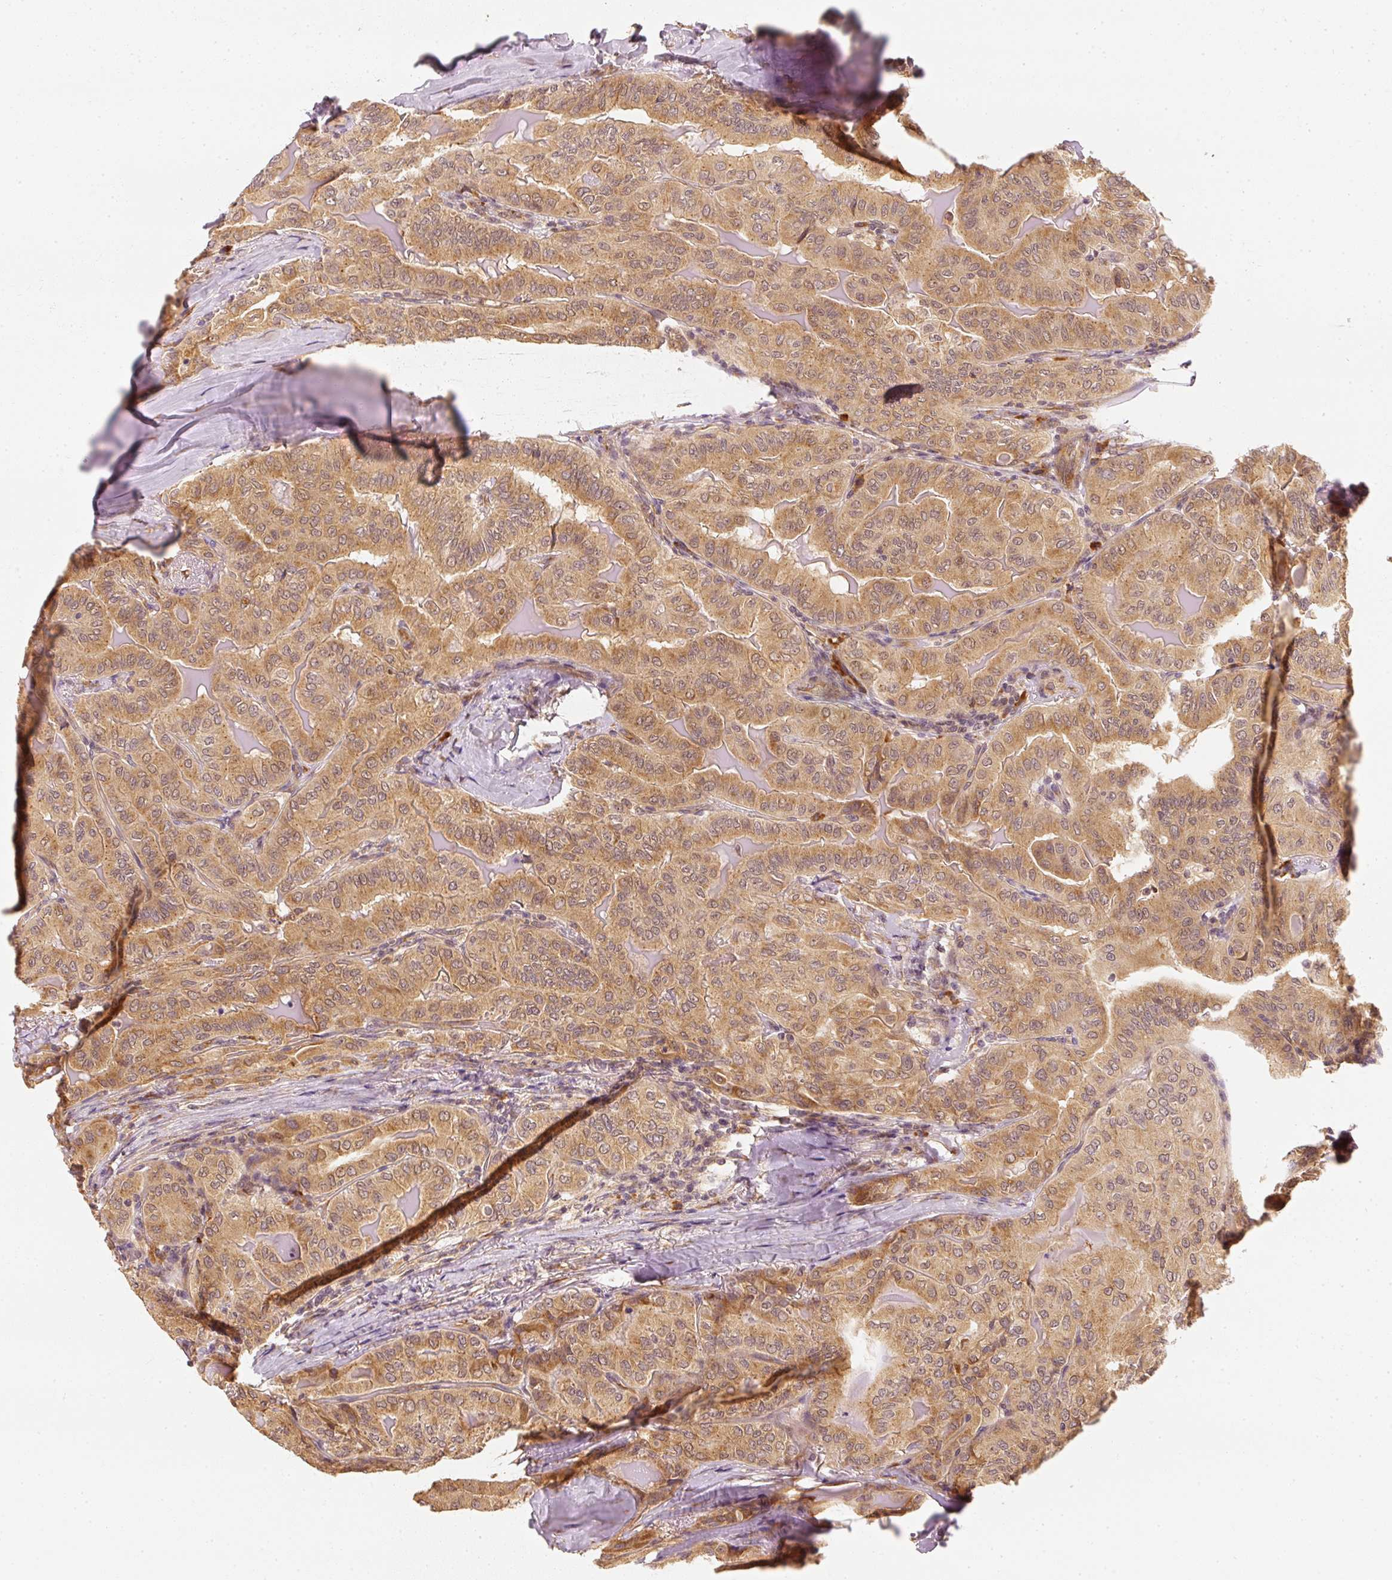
{"staining": {"intensity": "moderate", "quantity": ">75%", "location": "cytoplasmic/membranous"}, "tissue": "thyroid cancer", "cell_type": "Tumor cells", "image_type": "cancer", "snomed": [{"axis": "morphology", "description": "Papillary adenocarcinoma, NOS"}, {"axis": "topography", "description": "Thyroid gland"}], "caption": "Immunohistochemical staining of thyroid cancer demonstrates moderate cytoplasmic/membranous protein expression in approximately >75% of tumor cells. The staining was performed using DAB, with brown indicating positive protein expression. Nuclei are stained blue with hematoxylin.", "gene": "EEF1A2", "patient": {"sex": "female", "age": 68}}